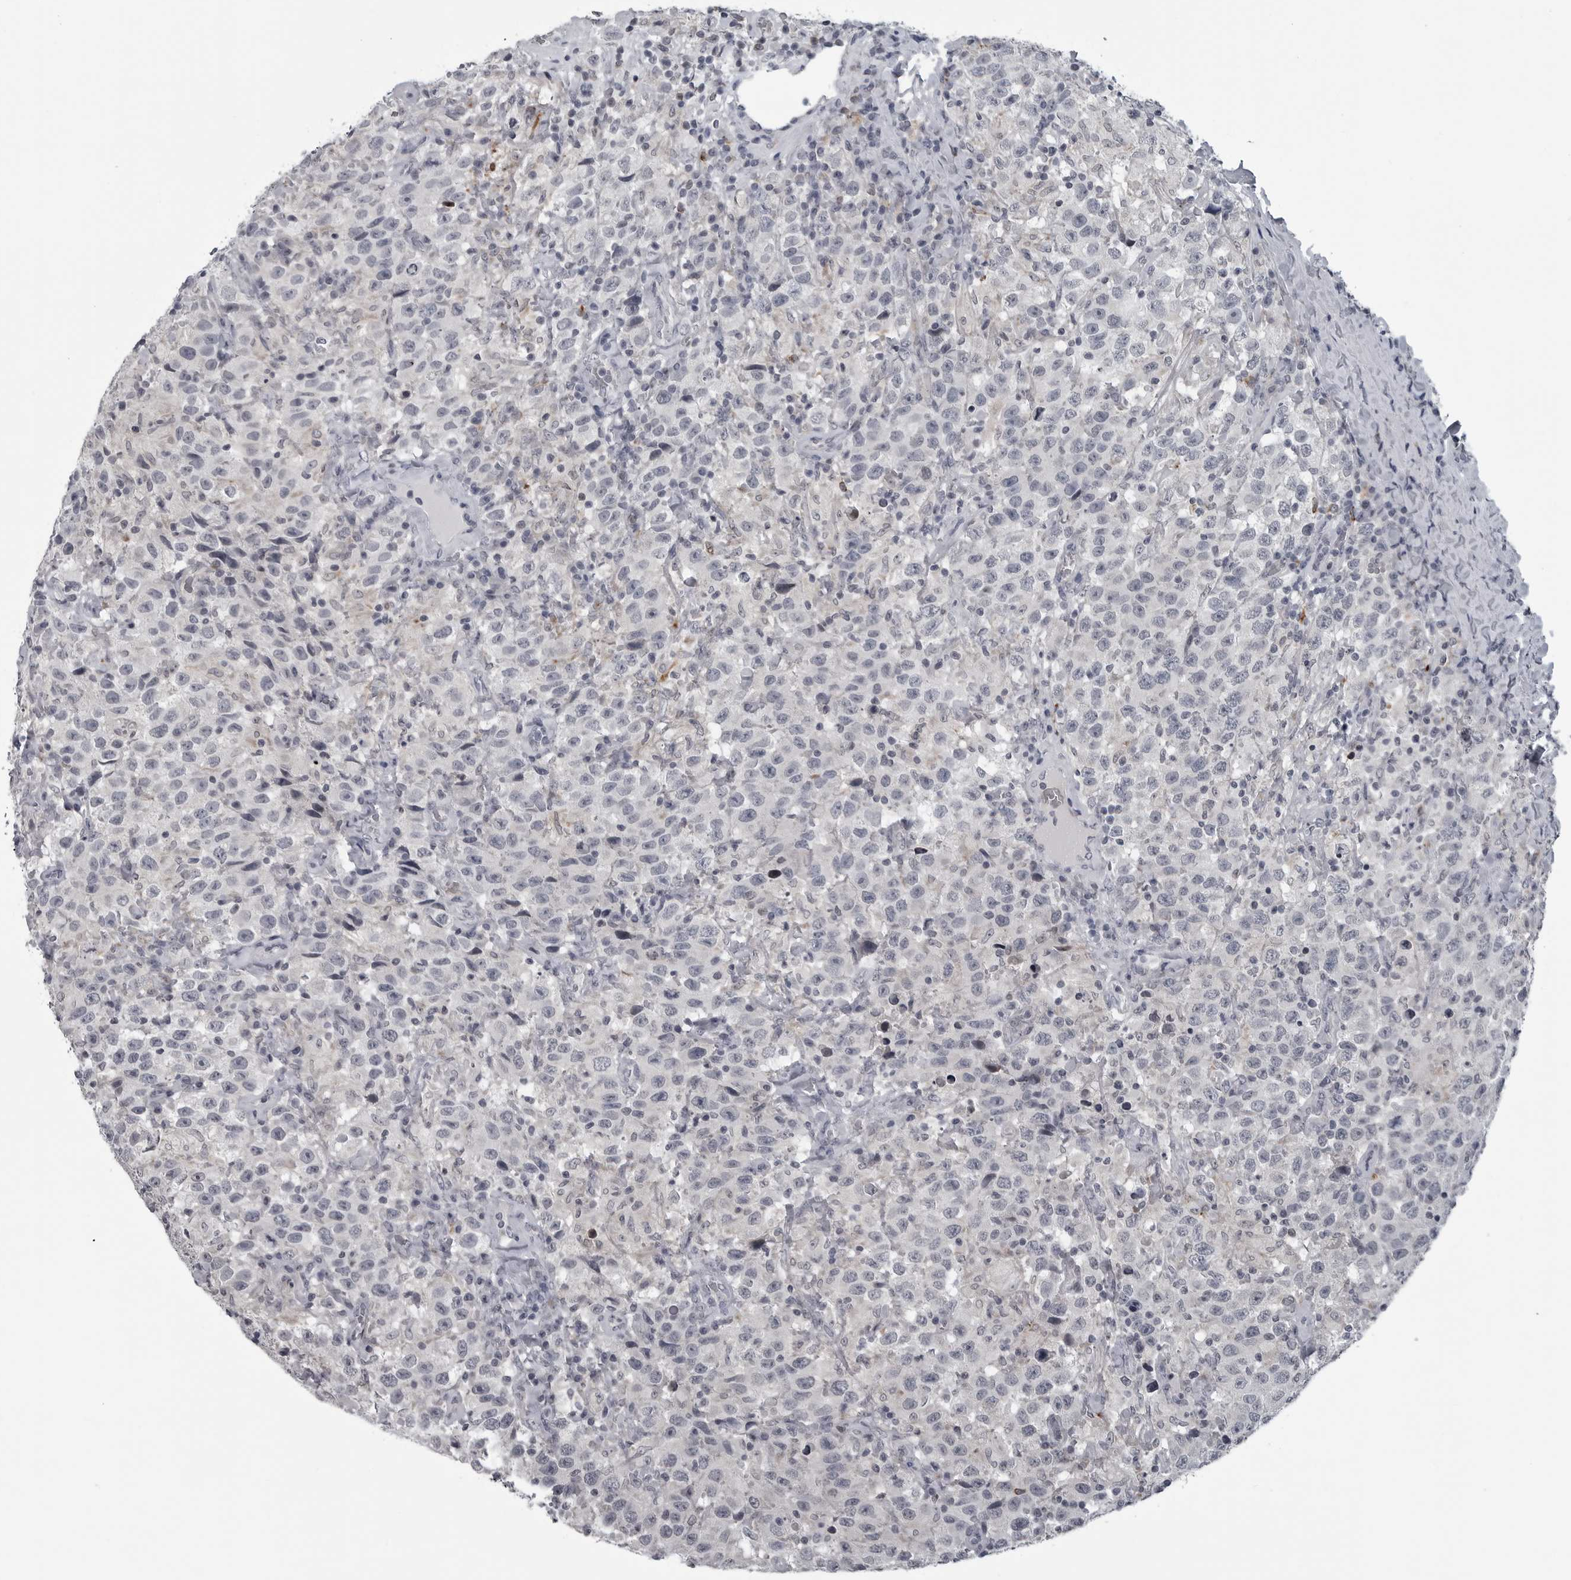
{"staining": {"intensity": "negative", "quantity": "none", "location": "none"}, "tissue": "testis cancer", "cell_type": "Tumor cells", "image_type": "cancer", "snomed": [{"axis": "morphology", "description": "Seminoma, NOS"}, {"axis": "topography", "description": "Testis"}], "caption": "DAB (3,3'-diaminobenzidine) immunohistochemical staining of testis seminoma exhibits no significant positivity in tumor cells. Brightfield microscopy of immunohistochemistry stained with DAB (3,3'-diaminobenzidine) (brown) and hematoxylin (blue), captured at high magnification.", "gene": "LYSMD1", "patient": {"sex": "male", "age": 41}}